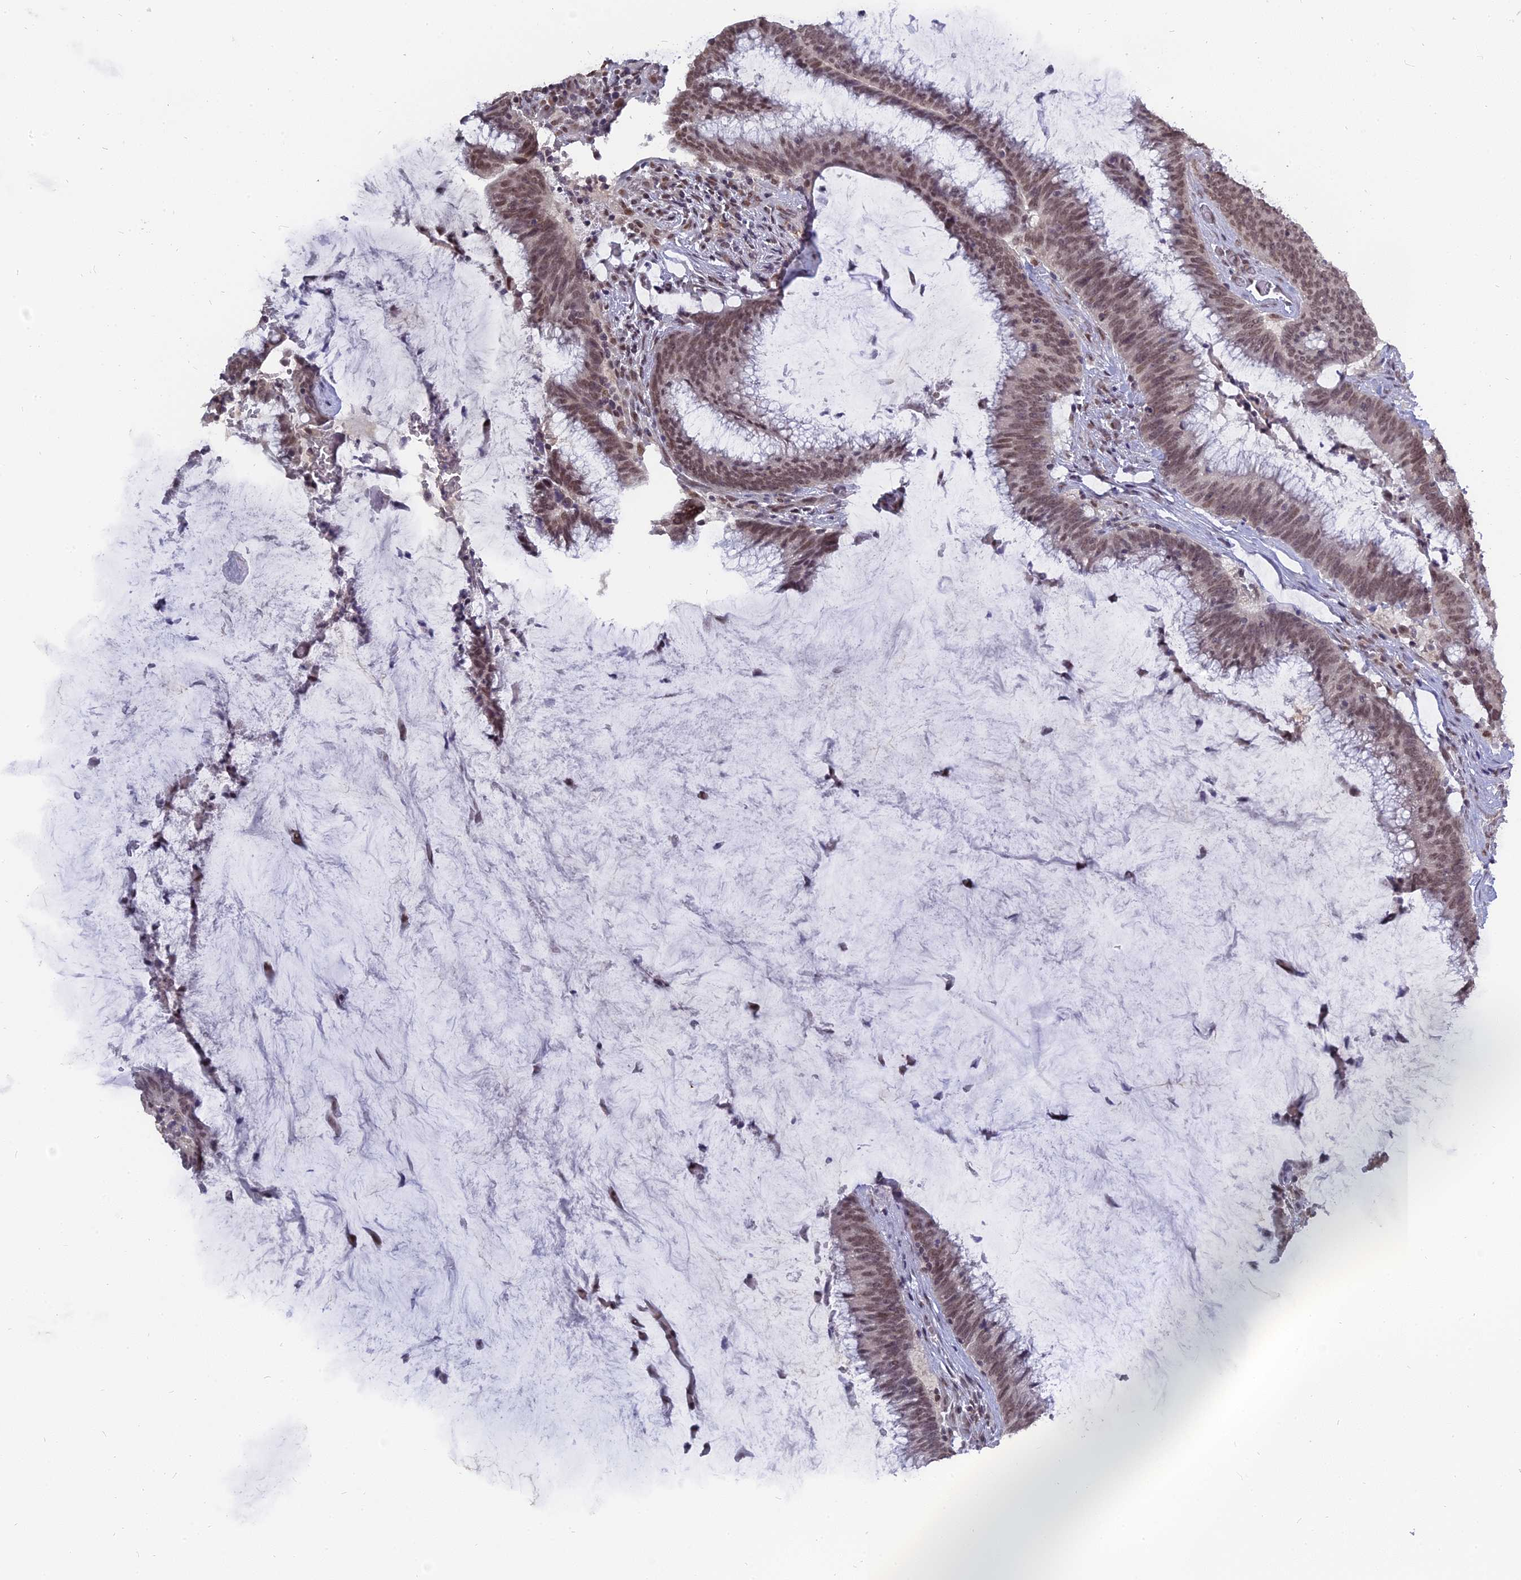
{"staining": {"intensity": "moderate", "quantity": ">75%", "location": "nuclear"}, "tissue": "colorectal cancer", "cell_type": "Tumor cells", "image_type": "cancer", "snomed": [{"axis": "morphology", "description": "Adenocarcinoma, NOS"}, {"axis": "topography", "description": "Rectum"}], "caption": "Protein expression analysis of human colorectal cancer (adenocarcinoma) reveals moderate nuclear staining in about >75% of tumor cells.", "gene": "NR1H3", "patient": {"sex": "female", "age": 77}}